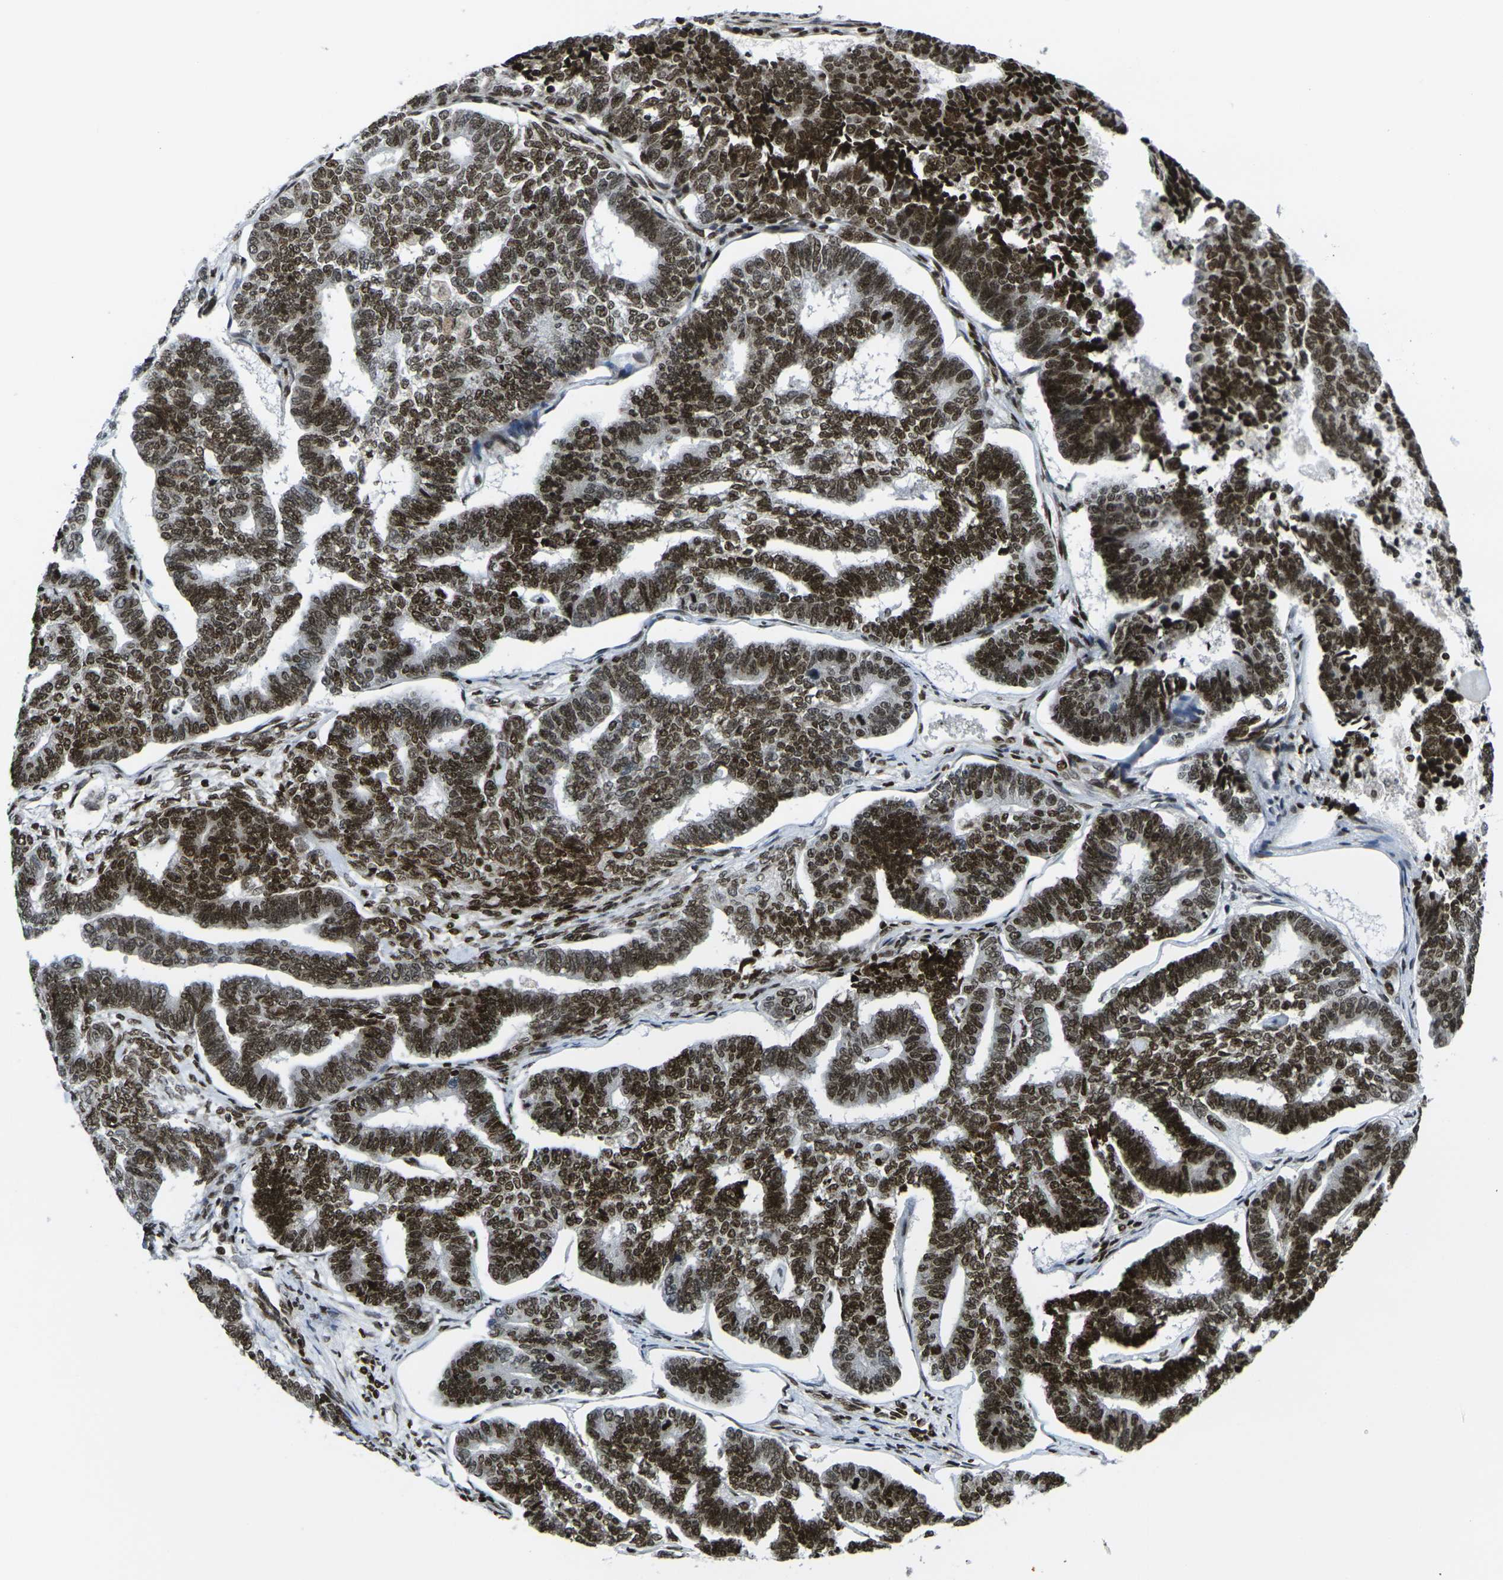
{"staining": {"intensity": "strong", "quantity": ">75%", "location": "nuclear"}, "tissue": "endometrial cancer", "cell_type": "Tumor cells", "image_type": "cancer", "snomed": [{"axis": "morphology", "description": "Adenocarcinoma, NOS"}, {"axis": "topography", "description": "Endometrium"}], "caption": "IHC micrograph of neoplastic tissue: human endometrial cancer stained using IHC displays high levels of strong protein expression localized specifically in the nuclear of tumor cells, appearing as a nuclear brown color.", "gene": "H1-10", "patient": {"sex": "female", "age": 70}}